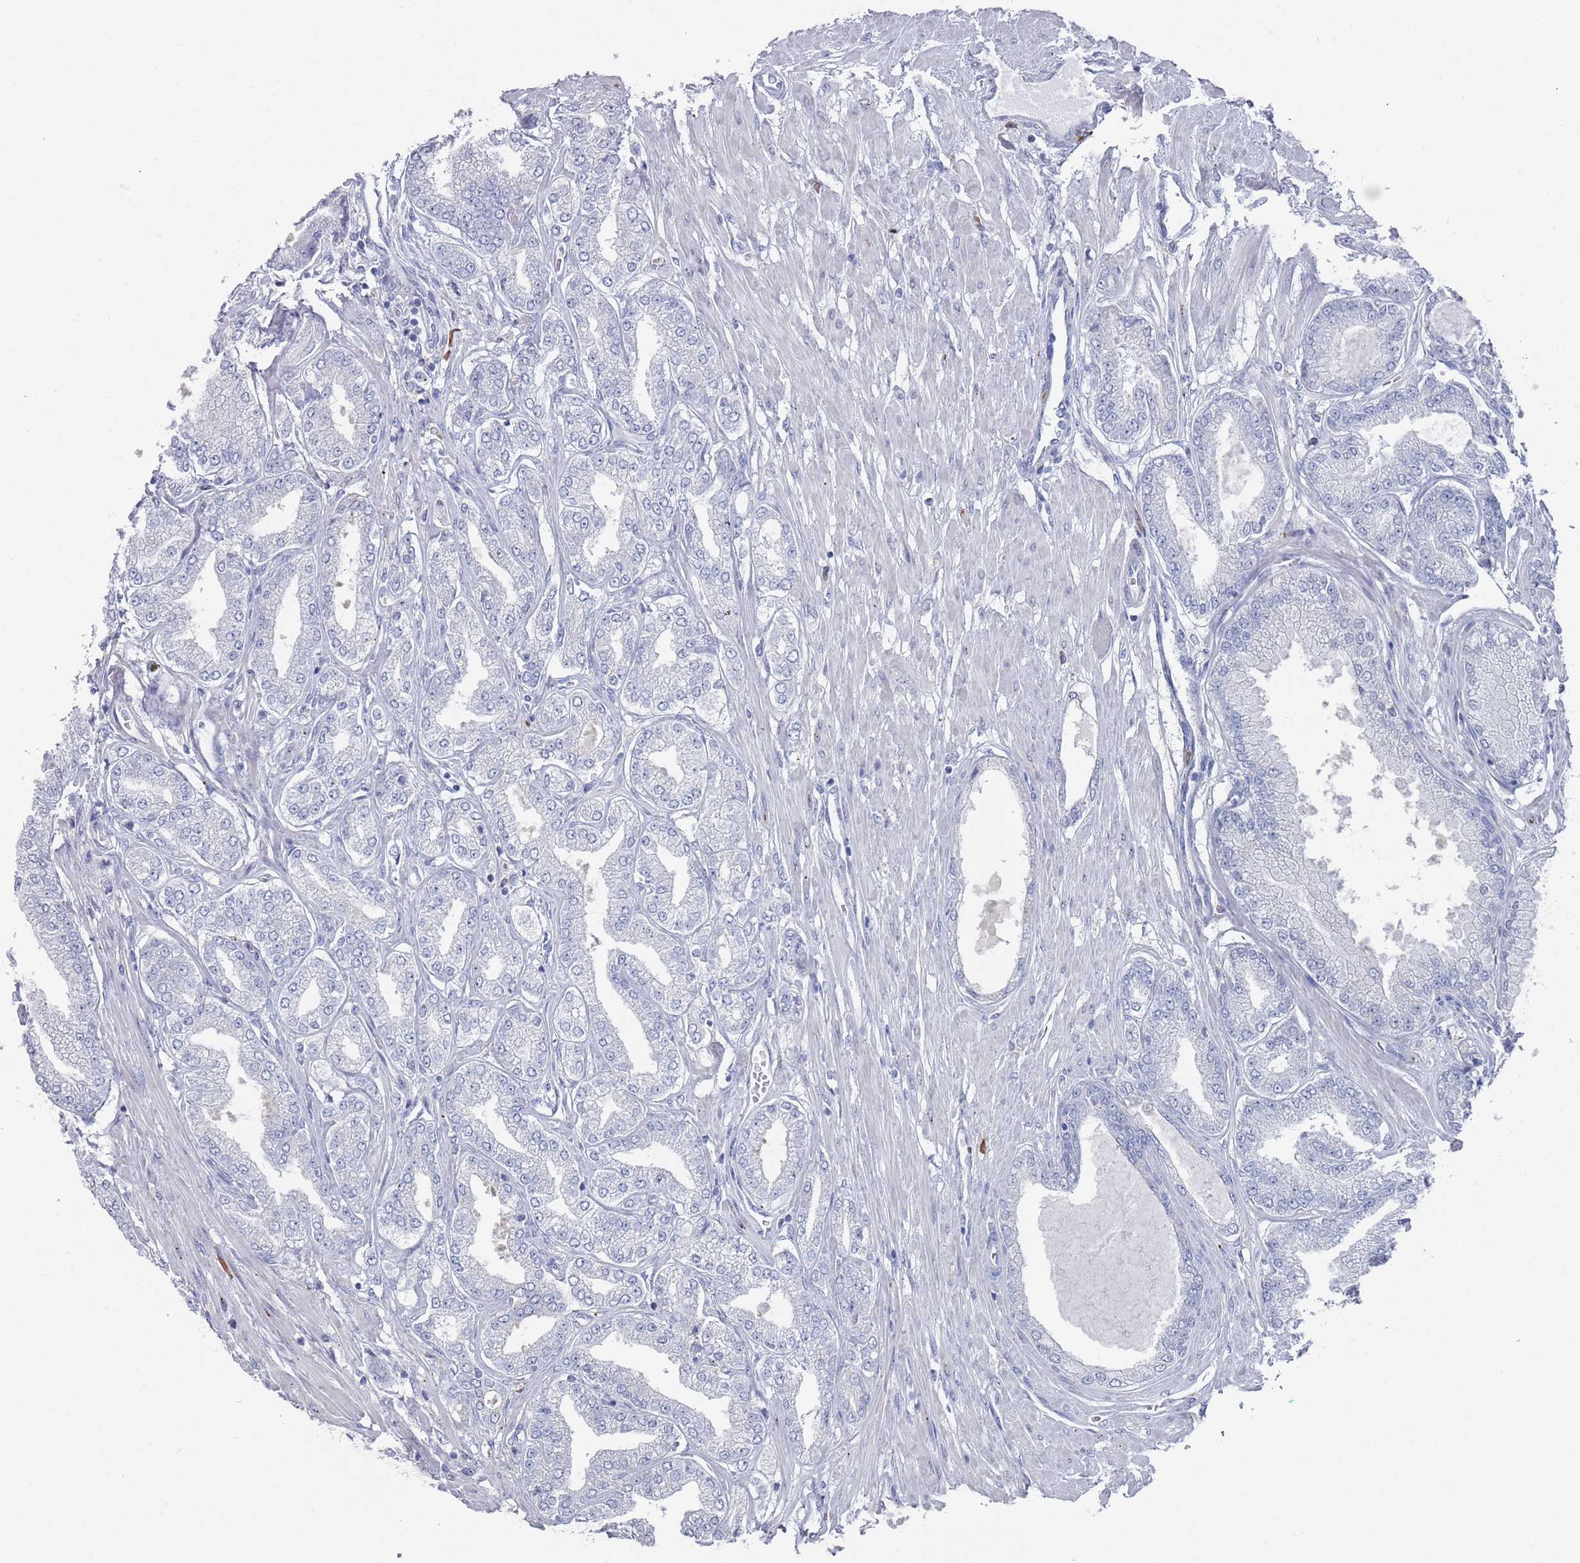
{"staining": {"intensity": "negative", "quantity": "none", "location": "none"}, "tissue": "prostate cancer", "cell_type": "Tumor cells", "image_type": "cancer", "snomed": [{"axis": "morphology", "description": "Adenocarcinoma, Low grade"}, {"axis": "topography", "description": "Prostate"}], "caption": "This is a photomicrograph of IHC staining of prostate adenocarcinoma (low-grade), which shows no expression in tumor cells.", "gene": "MAT1A", "patient": {"sex": "male", "age": 63}}